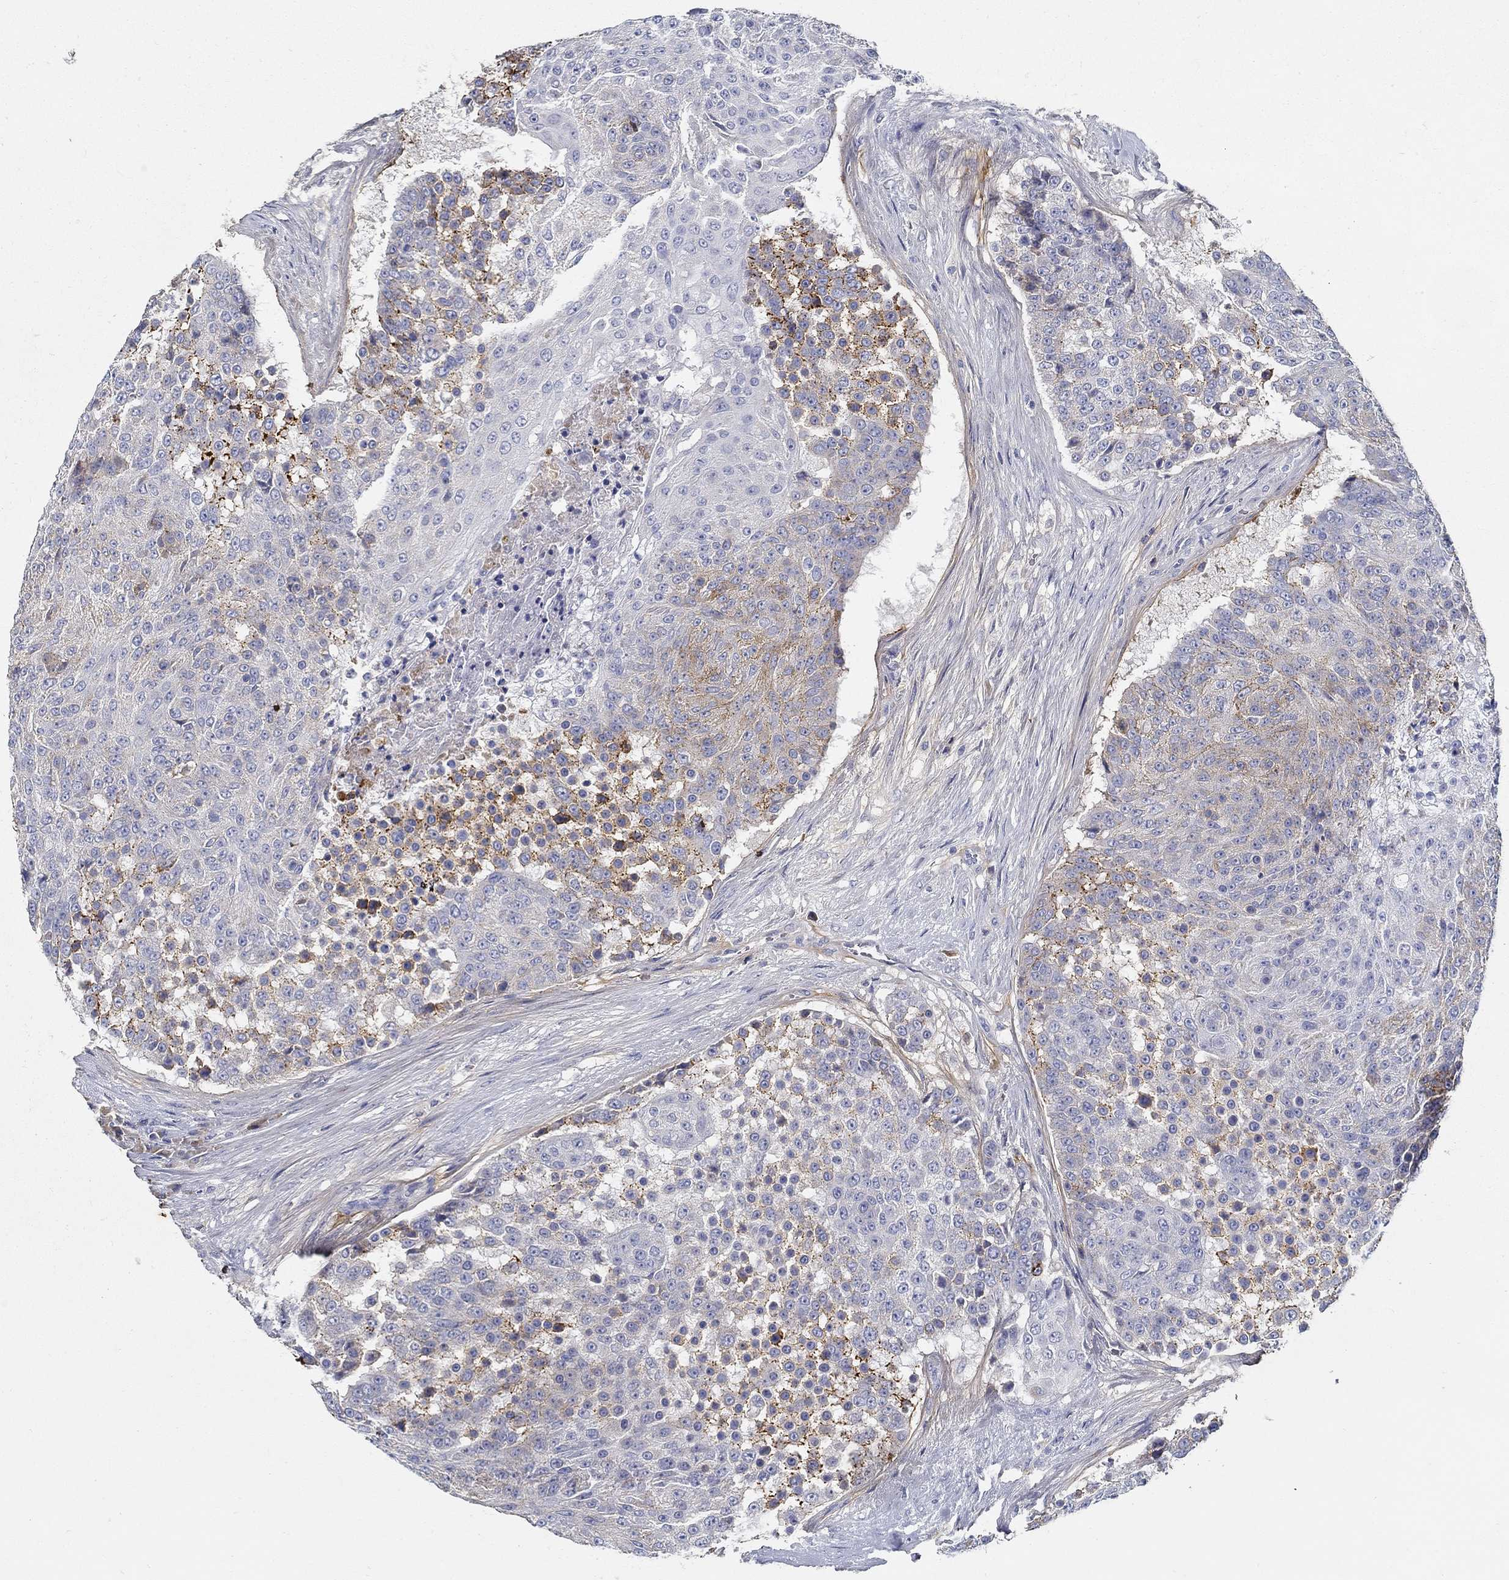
{"staining": {"intensity": "moderate", "quantity": "<25%", "location": "cytoplasmic/membranous"}, "tissue": "urothelial cancer", "cell_type": "Tumor cells", "image_type": "cancer", "snomed": [{"axis": "morphology", "description": "Urothelial carcinoma, High grade"}, {"axis": "topography", "description": "Urinary bladder"}], "caption": "High-power microscopy captured an immunohistochemistry (IHC) histopathology image of urothelial cancer, revealing moderate cytoplasmic/membranous staining in about <25% of tumor cells. Using DAB (brown) and hematoxylin (blue) stains, captured at high magnification using brightfield microscopy.", "gene": "TGFBI", "patient": {"sex": "female", "age": 63}}